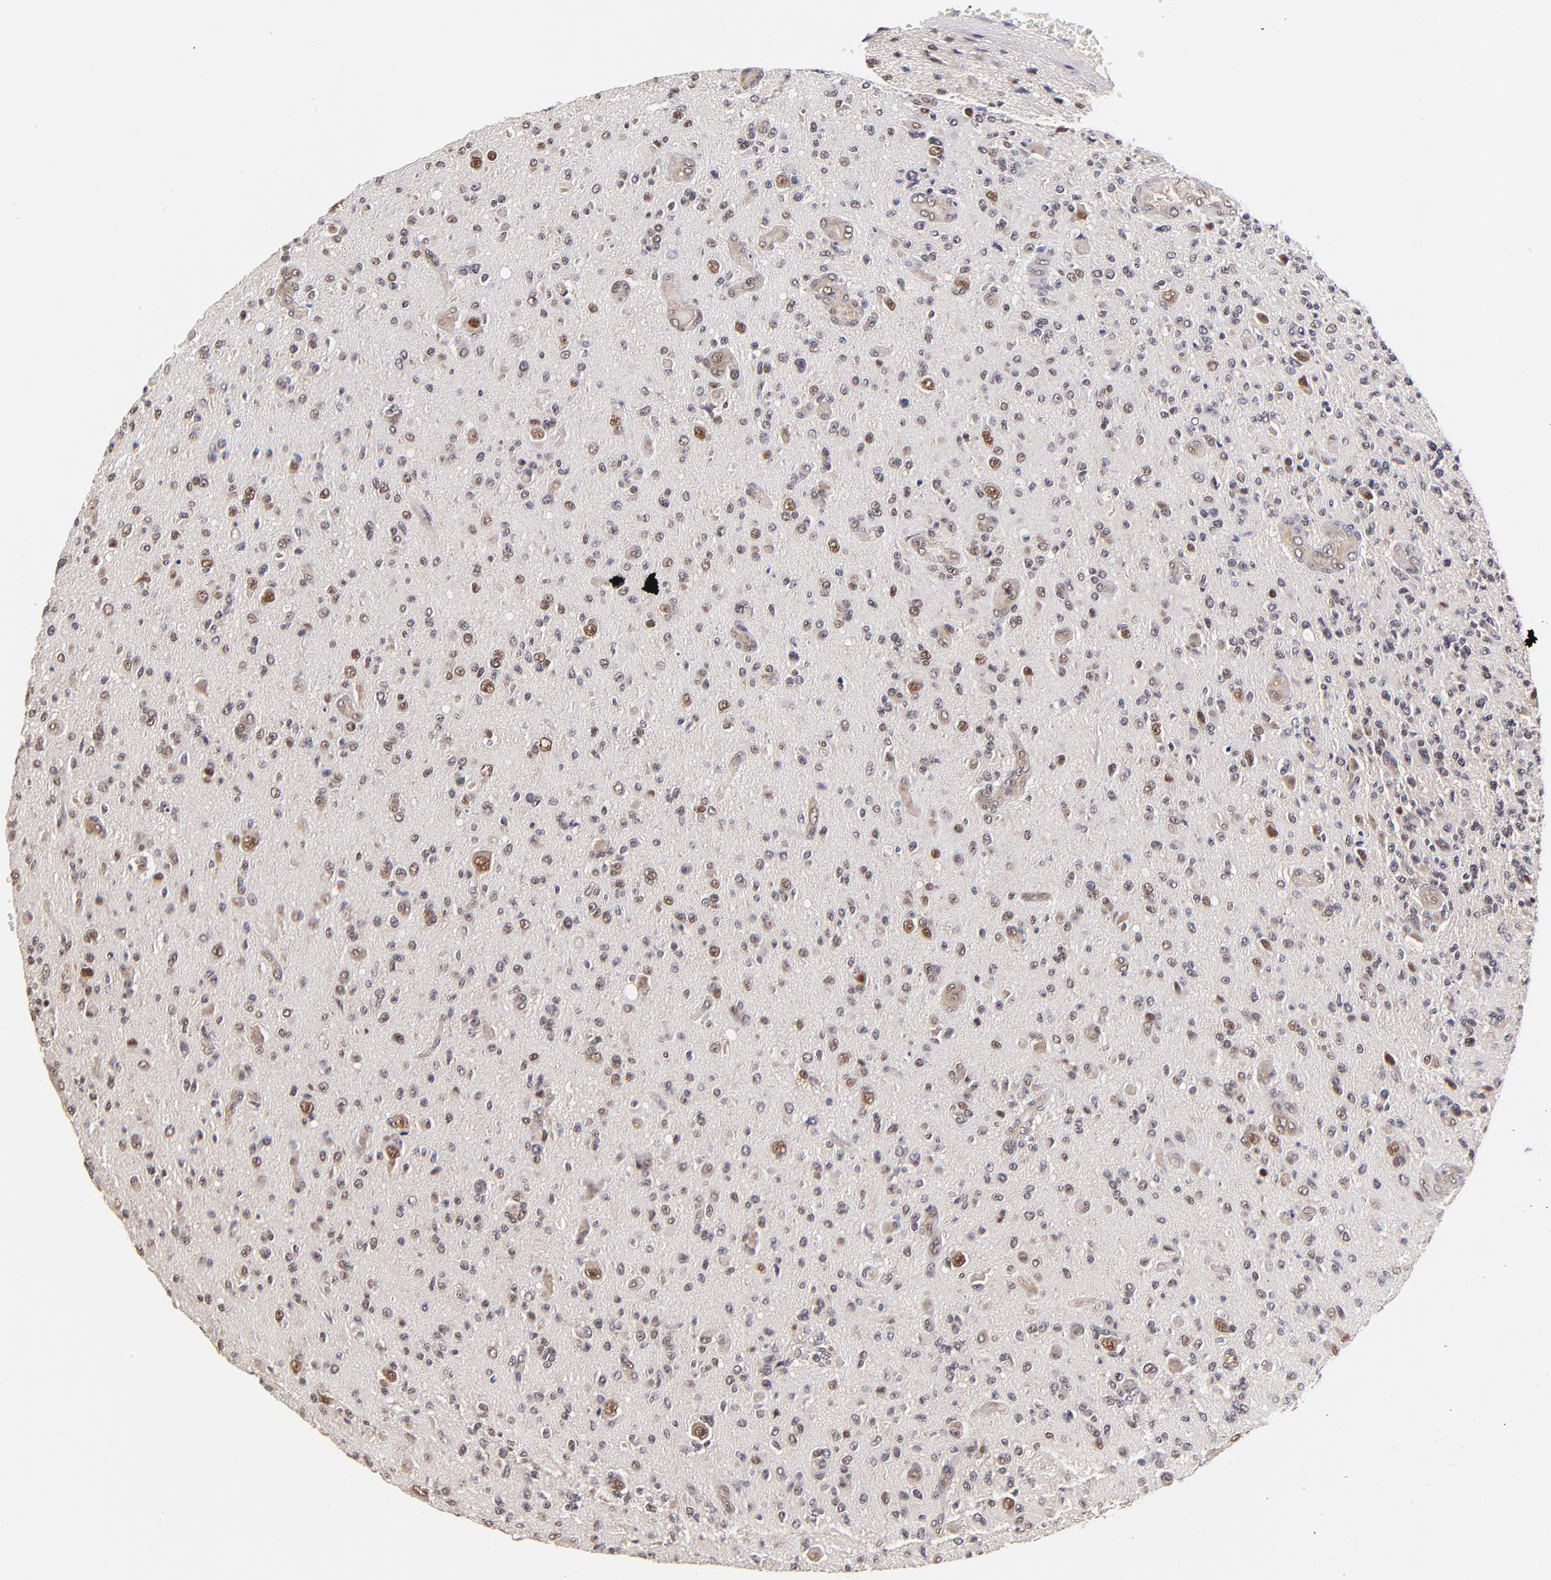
{"staining": {"intensity": "moderate", "quantity": "<25%", "location": "nuclear"}, "tissue": "glioma", "cell_type": "Tumor cells", "image_type": "cancer", "snomed": [{"axis": "morphology", "description": "Glioma, malignant, High grade"}, {"axis": "topography", "description": "Brain"}], "caption": "A photomicrograph of human high-grade glioma (malignant) stained for a protein reveals moderate nuclear brown staining in tumor cells. The protein of interest is stained brown, and the nuclei are stained in blue (DAB IHC with brightfield microscopy, high magnification).", "gene": "PSMC4", "patient": {"sex": "male", "age": 36}}